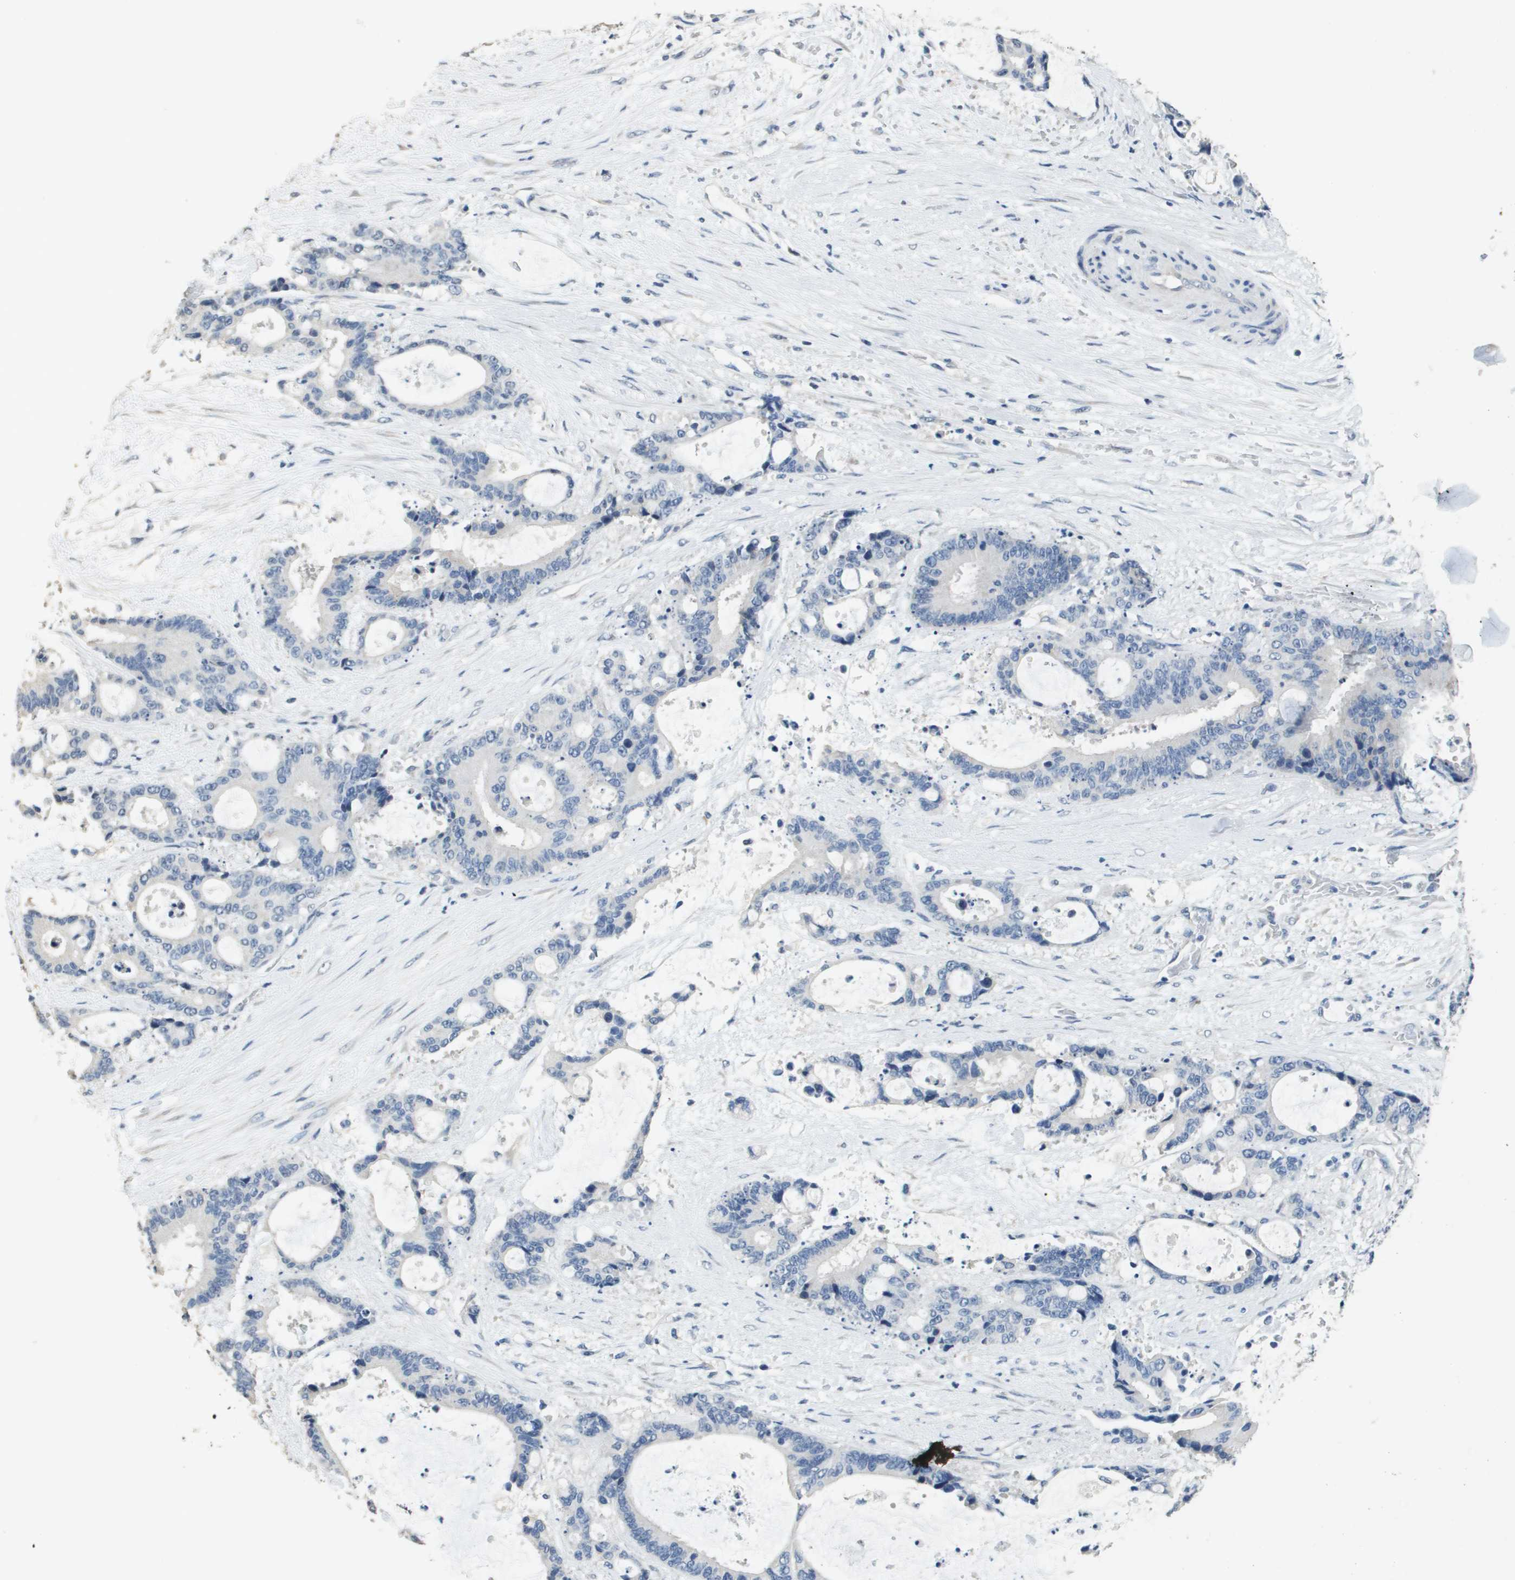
{"staining": {"intensity": "negative", "quantity": "none", "location": "none"}, "tissue": "liver cancer", "cell_type": "Tumor cells", "image_type": "cancer", "snomed": [{"axis": "morphology", "description": "Normal tissue, NOS"}, {"axis": "morphology", "description": "Cholangiocarcinoma"}, {"axis": "topography", "description": "Liver"}, {"axis": "topography", "description": "Peripheral nerve tissue"}], "caption": "Liver cancer was stained to show a protein in brown. There is no significant expression in tumor cells. (Immunohistochemistry (ihc), brightfield microscopy, high magnification).", "gene": "MT3", "patient": {"sex": "female", "age": 73}}